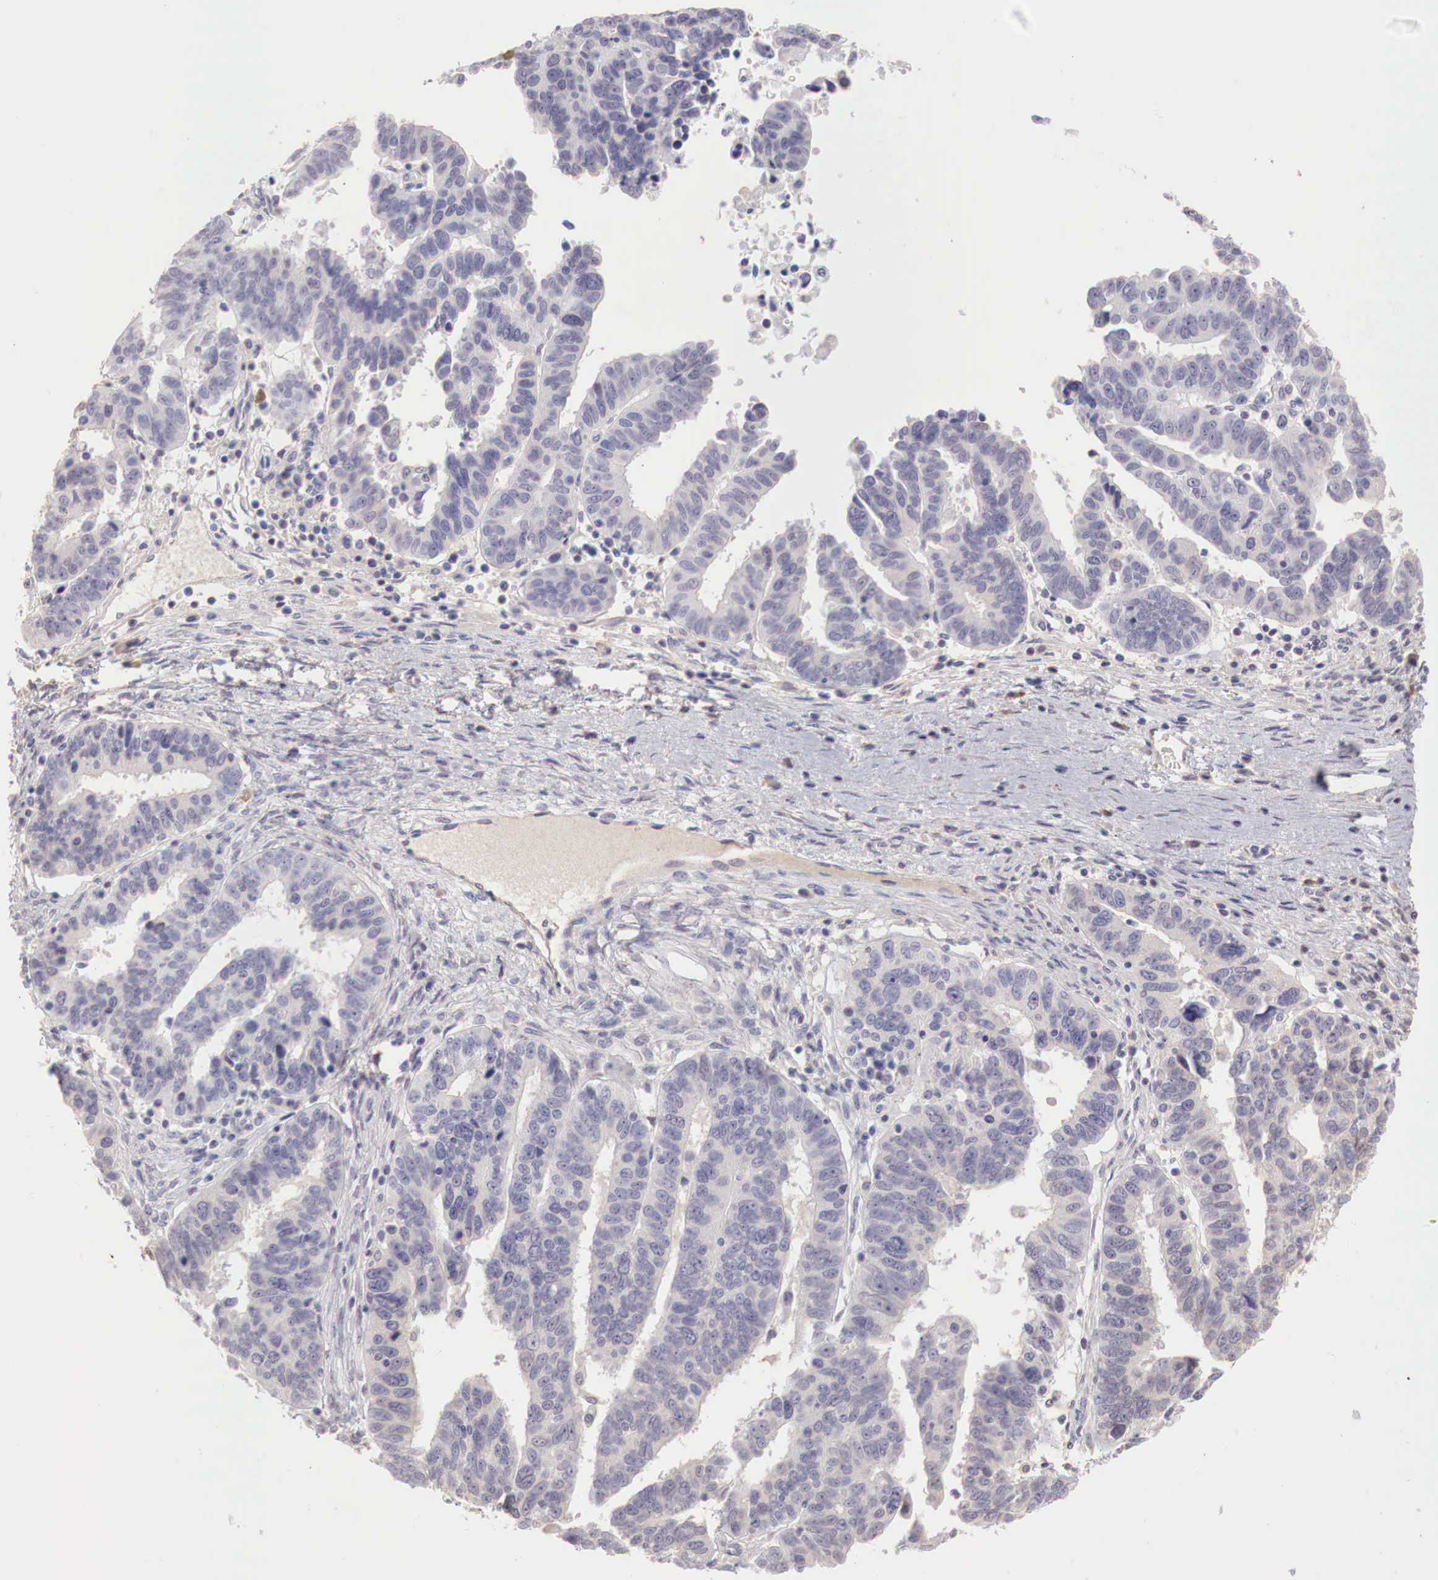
{"staining": {"intensity": "weak", "quantity": "<25%", "location": "cytoplasmic/membranous"}, "tissue": "ovarian cancer", "cell_type": "Tumor cells", "image_type": "cancer", "snomed": [{"axis": "morphology", "description": "Carcinoma, endometroid"}, {"axis": "morphology", "description": "Cystadenocarcinoma, serous, NOS"}, {"axis": "topography", "description": "Ovary"}], "caption": "Human ovarian cancer (serous cystadenocarcinoma) stained for a protein using IHC reveals no positivity in tumor cells.", "gene": "XPNPEP2", "patient": {"sex": "female", "age": 45}}